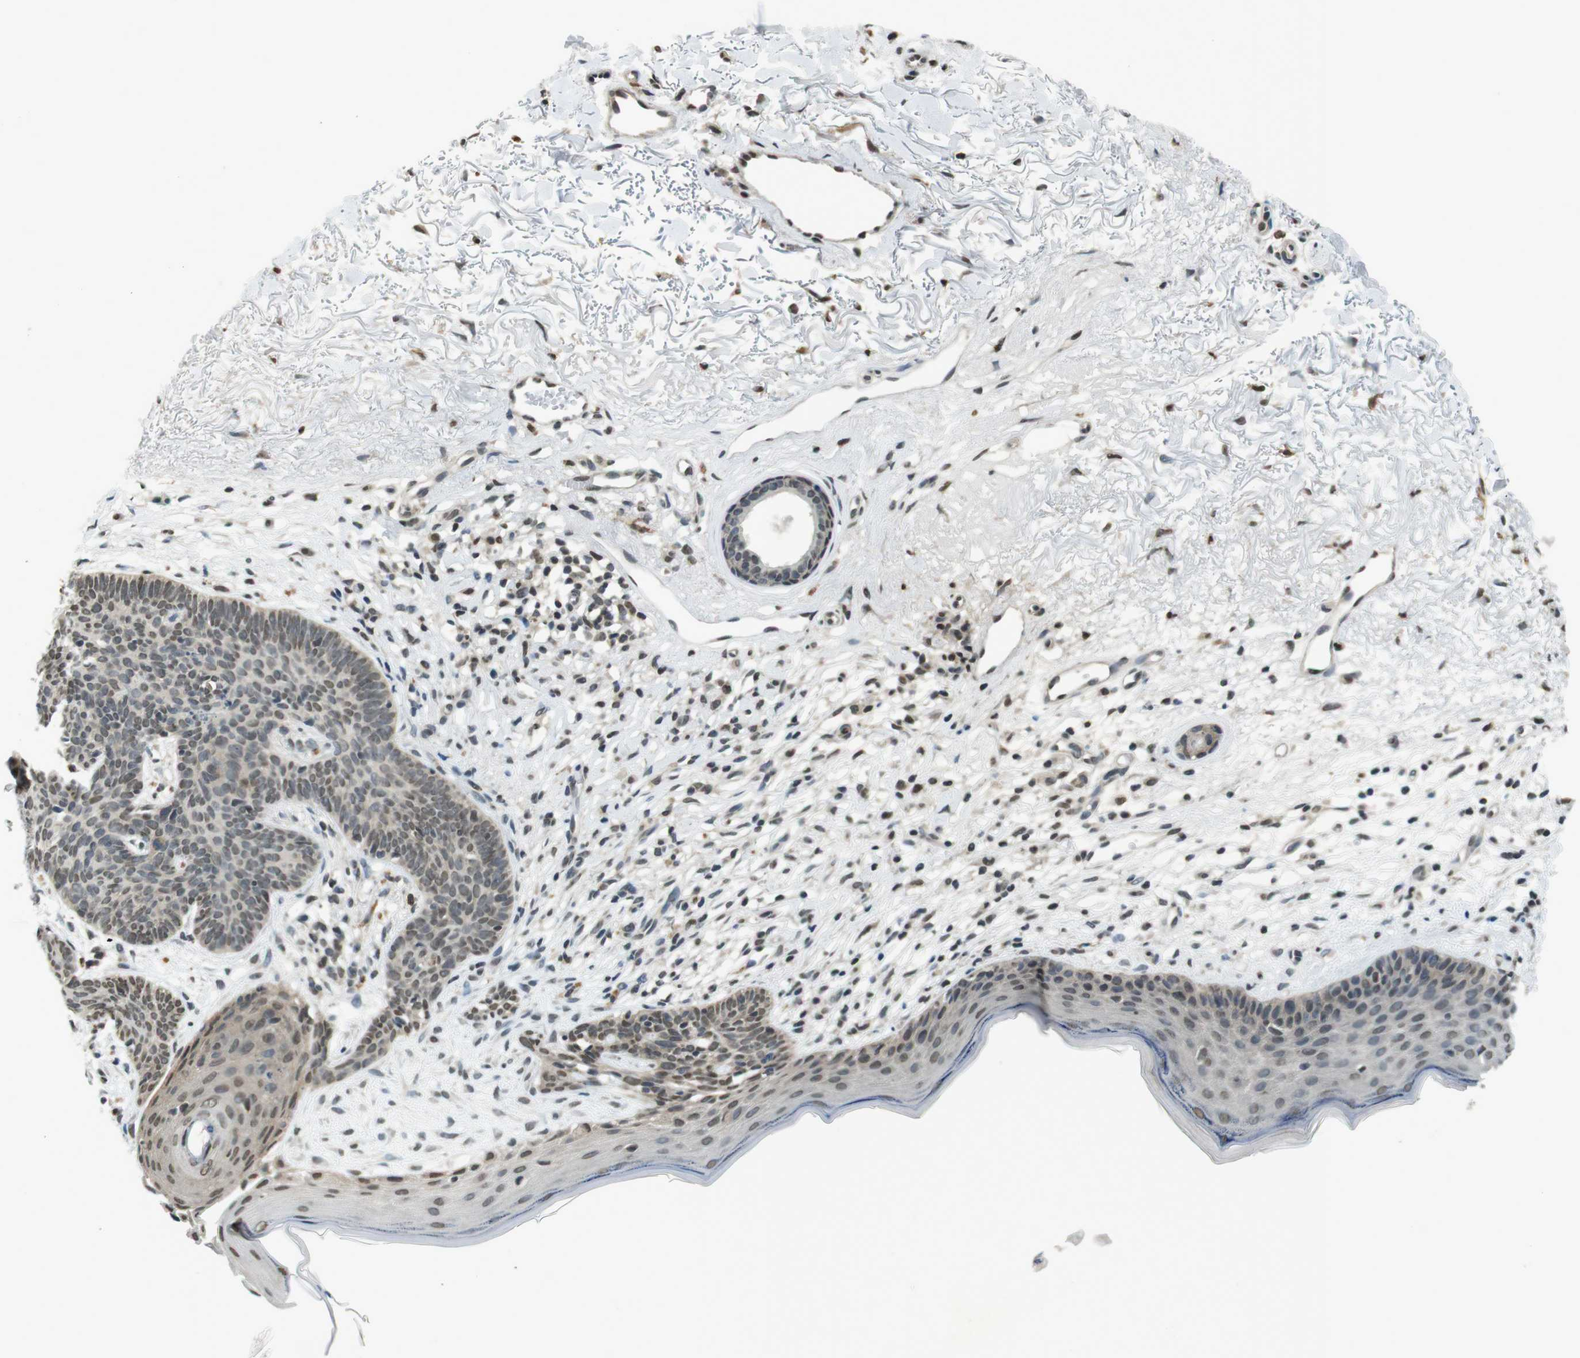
{"staining": {"intensity": "weak", "quantity": "25%-75%", "location": "nuclear"}, "tissue": "skin cancer", "cell_type": "Tumor cells", "image_type": "cancer", "snomed": [{"axis": "morphology", "description": "Normal tissue, NOS"}, {"axis": "morphology", "description": "Basal cell carcinoma"}, {"axis": "topography", "description": "Skin"}], "caption": "The image displays a brown stain indicating the presence of a protein in the nuclear of tumor cells in basal cell carcinoma (skin). (DAB (3,3'-diaminobenzidine) = brown stain, brightfield microscopy at high magnification).", "gene": "NEK4", "patient": {"sex": "female", "age": 70}}